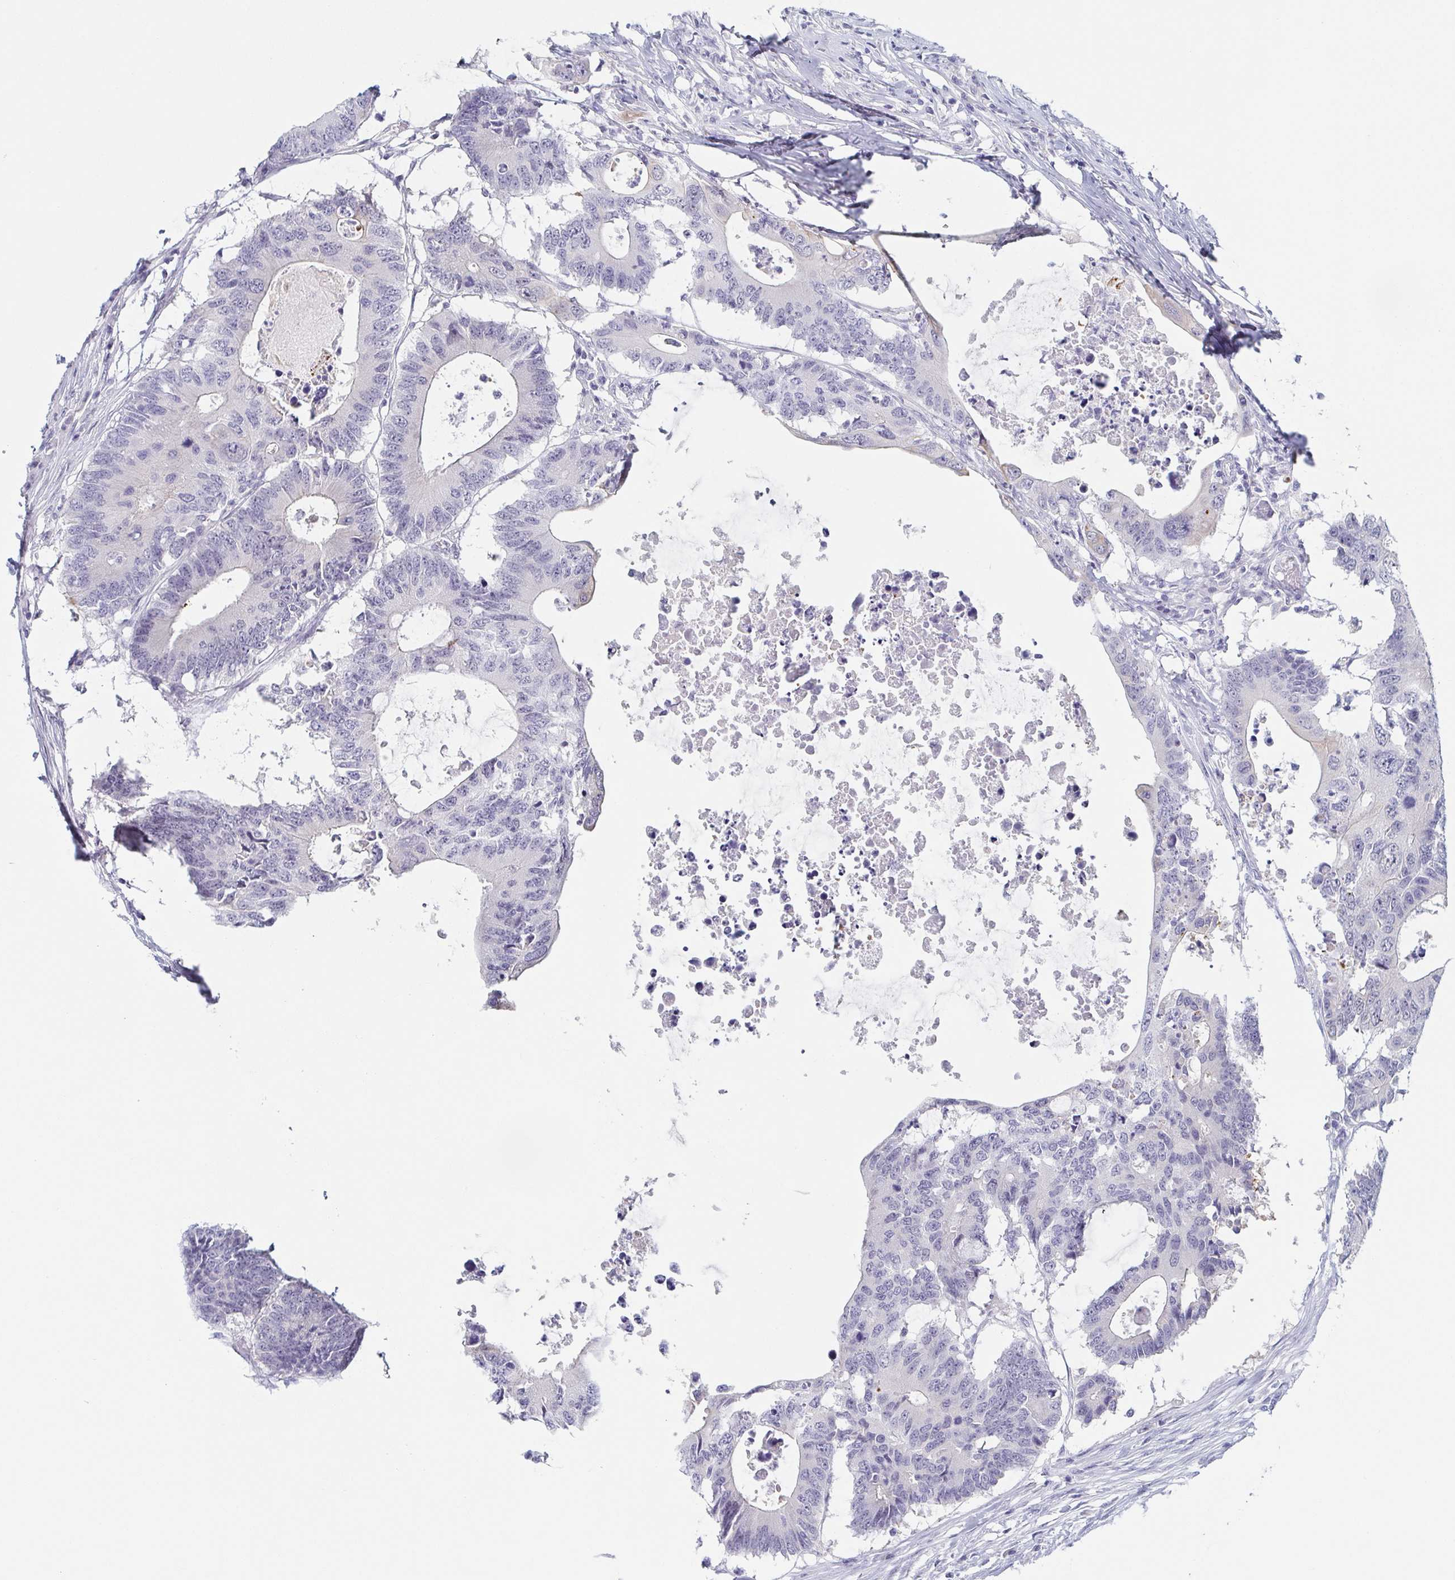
{"staining": {"intensity": "negative", "quantity": "none", "location": "none"}, "tissue": "colorectal cancer", "cell_type": "Tumor cells", "image_type": "cancer", "snomed": [{"axis": "morphology", "description": "Adenocarcinoma, NOS"}, {"axis": "topography", "description": "Colon"}], "caption": "The micrograph exhibits no staining of tumor cells in colorectal adenocarcinoma.", "gene": "RHOV", "patient": {"sex": "male", "age": 71}}